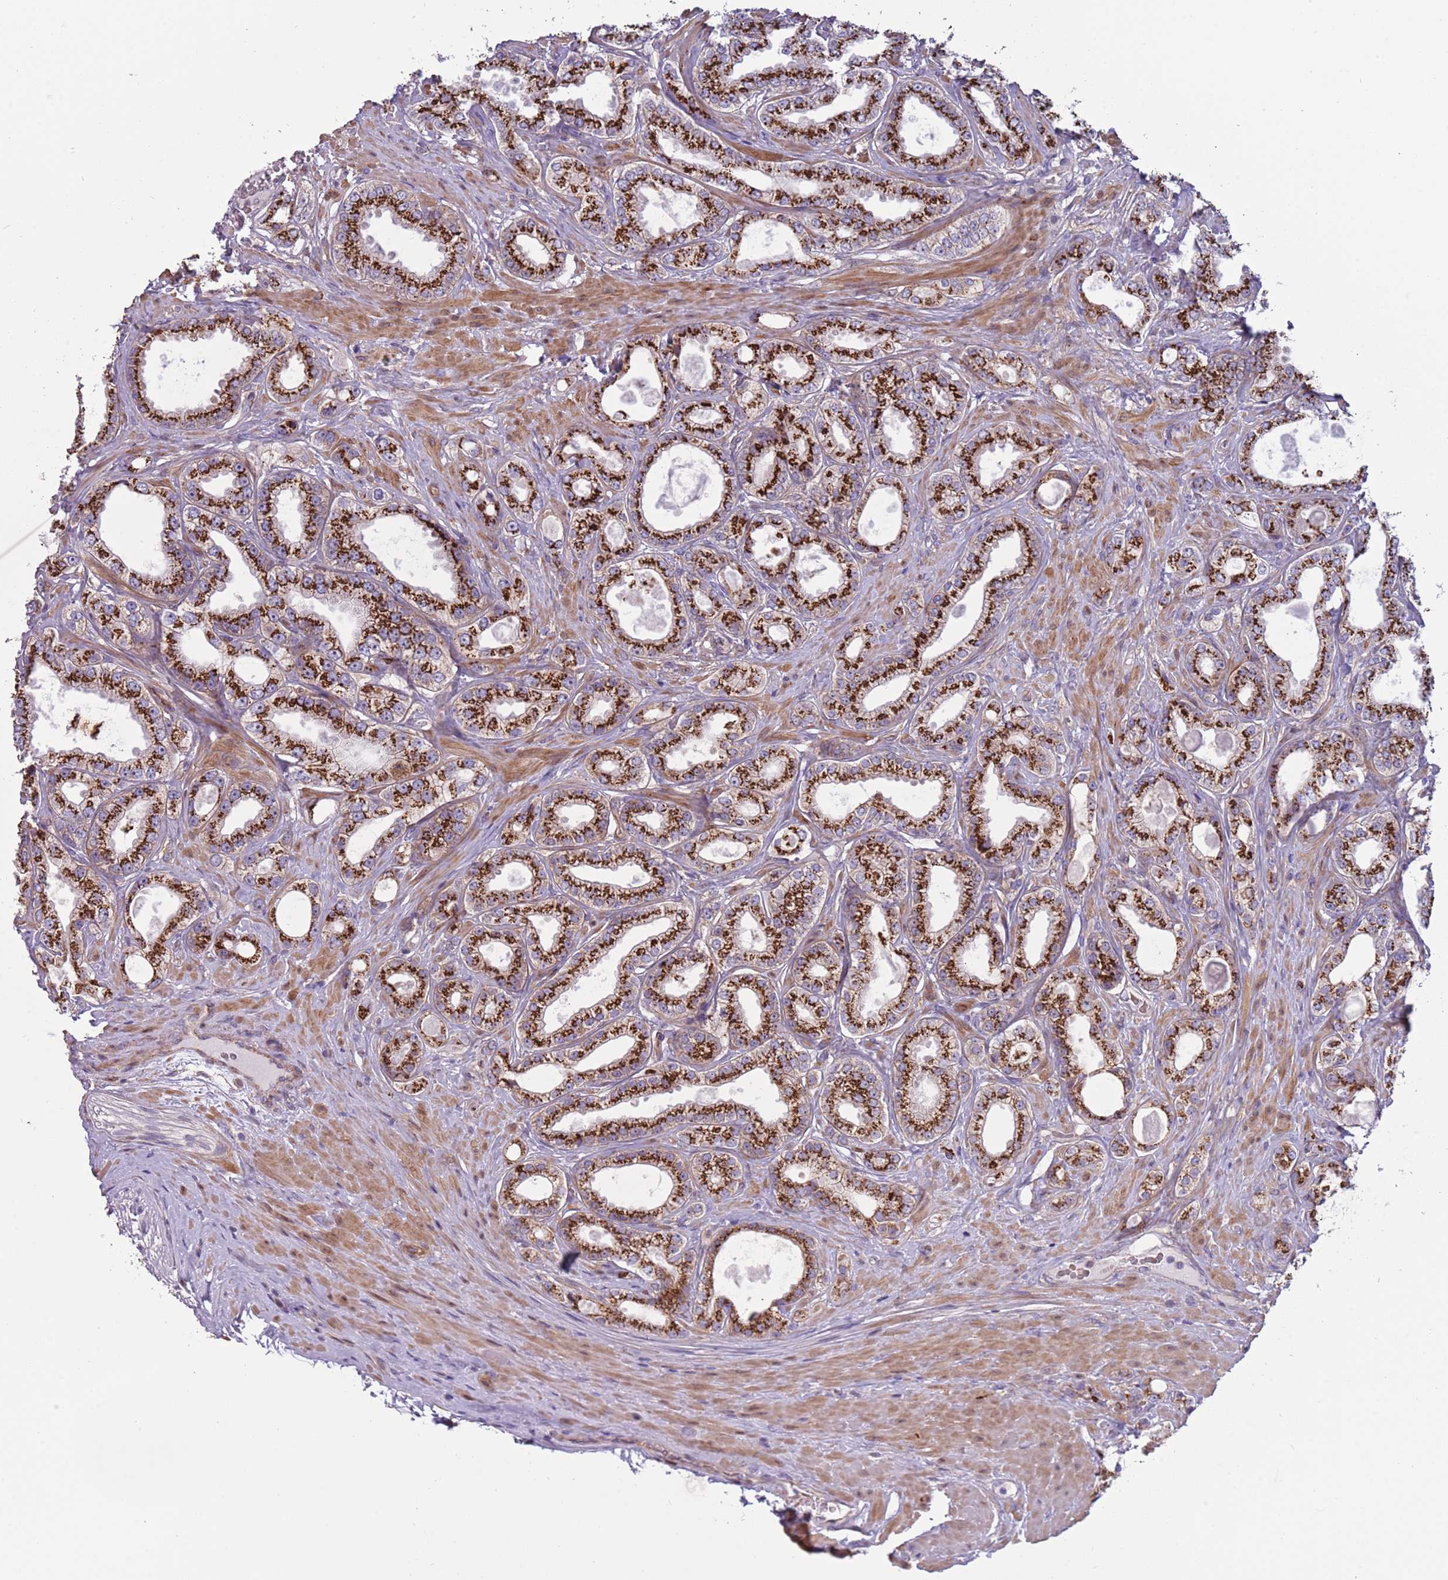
{"staining": {"intensity": "strong", "quantity": ">75%", "location": "cytoplasmic/membranous"}, "tissue": "prostate cancer", "cell_type": "Tumor cells", "image_type": "cancer", "snomed": [{"axis": "morphology", "description": "Adenocarcinoma, Low grade"}, {"axis": "topography", "description": "Prostate"}], "caption": "Immunohistochemical staining of human low-grade adenocarcinoma (prostate) reveals high levels of strong cytoplasmic/membranous protein positivity in approximately >75% of tumor cells.", "gene": "ITGB6", "patient": {"sex": "male", "age": 63}}